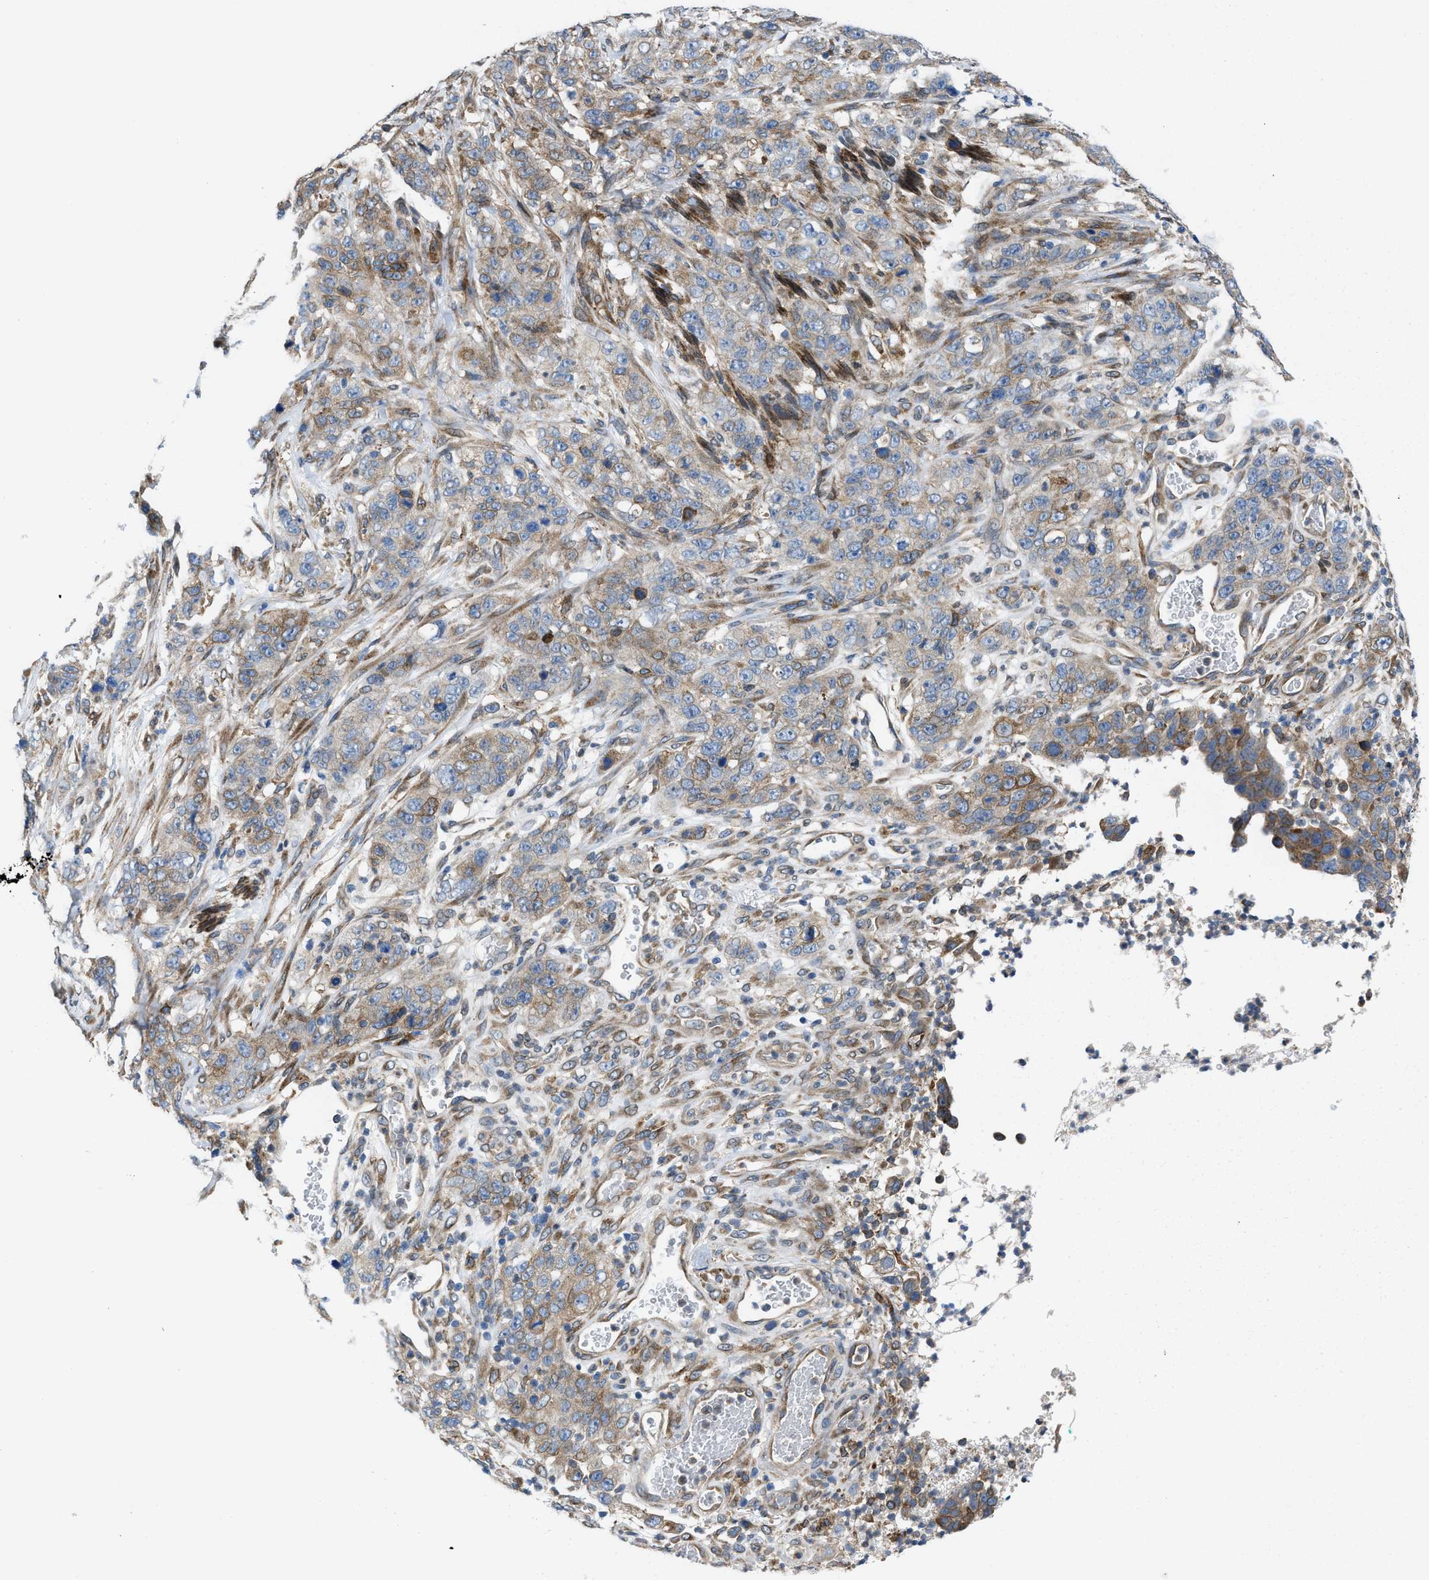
{"staining": {"intensity": "moderate", "quantity": ">75%", "location": "cytoplasmic/membranous"}, "tissue": "stomach cancer", "cell_type": "Tumor cells", "image_type": "cancer", "snomed": [{"axis": "morphology", "description": "Adenocarcinoma, NOS"}, {"axis": "topography", "description": "Stomach"}], "caption": "A photomicrograph showing moderate cytoplasmic/membranous staining in approximately >75% of tumor cells in stomach cancer, as visualized by brown immunohistochemical staining.", "gene": "ERLIN2", "patient": {"sex": "male", "age": 48}}